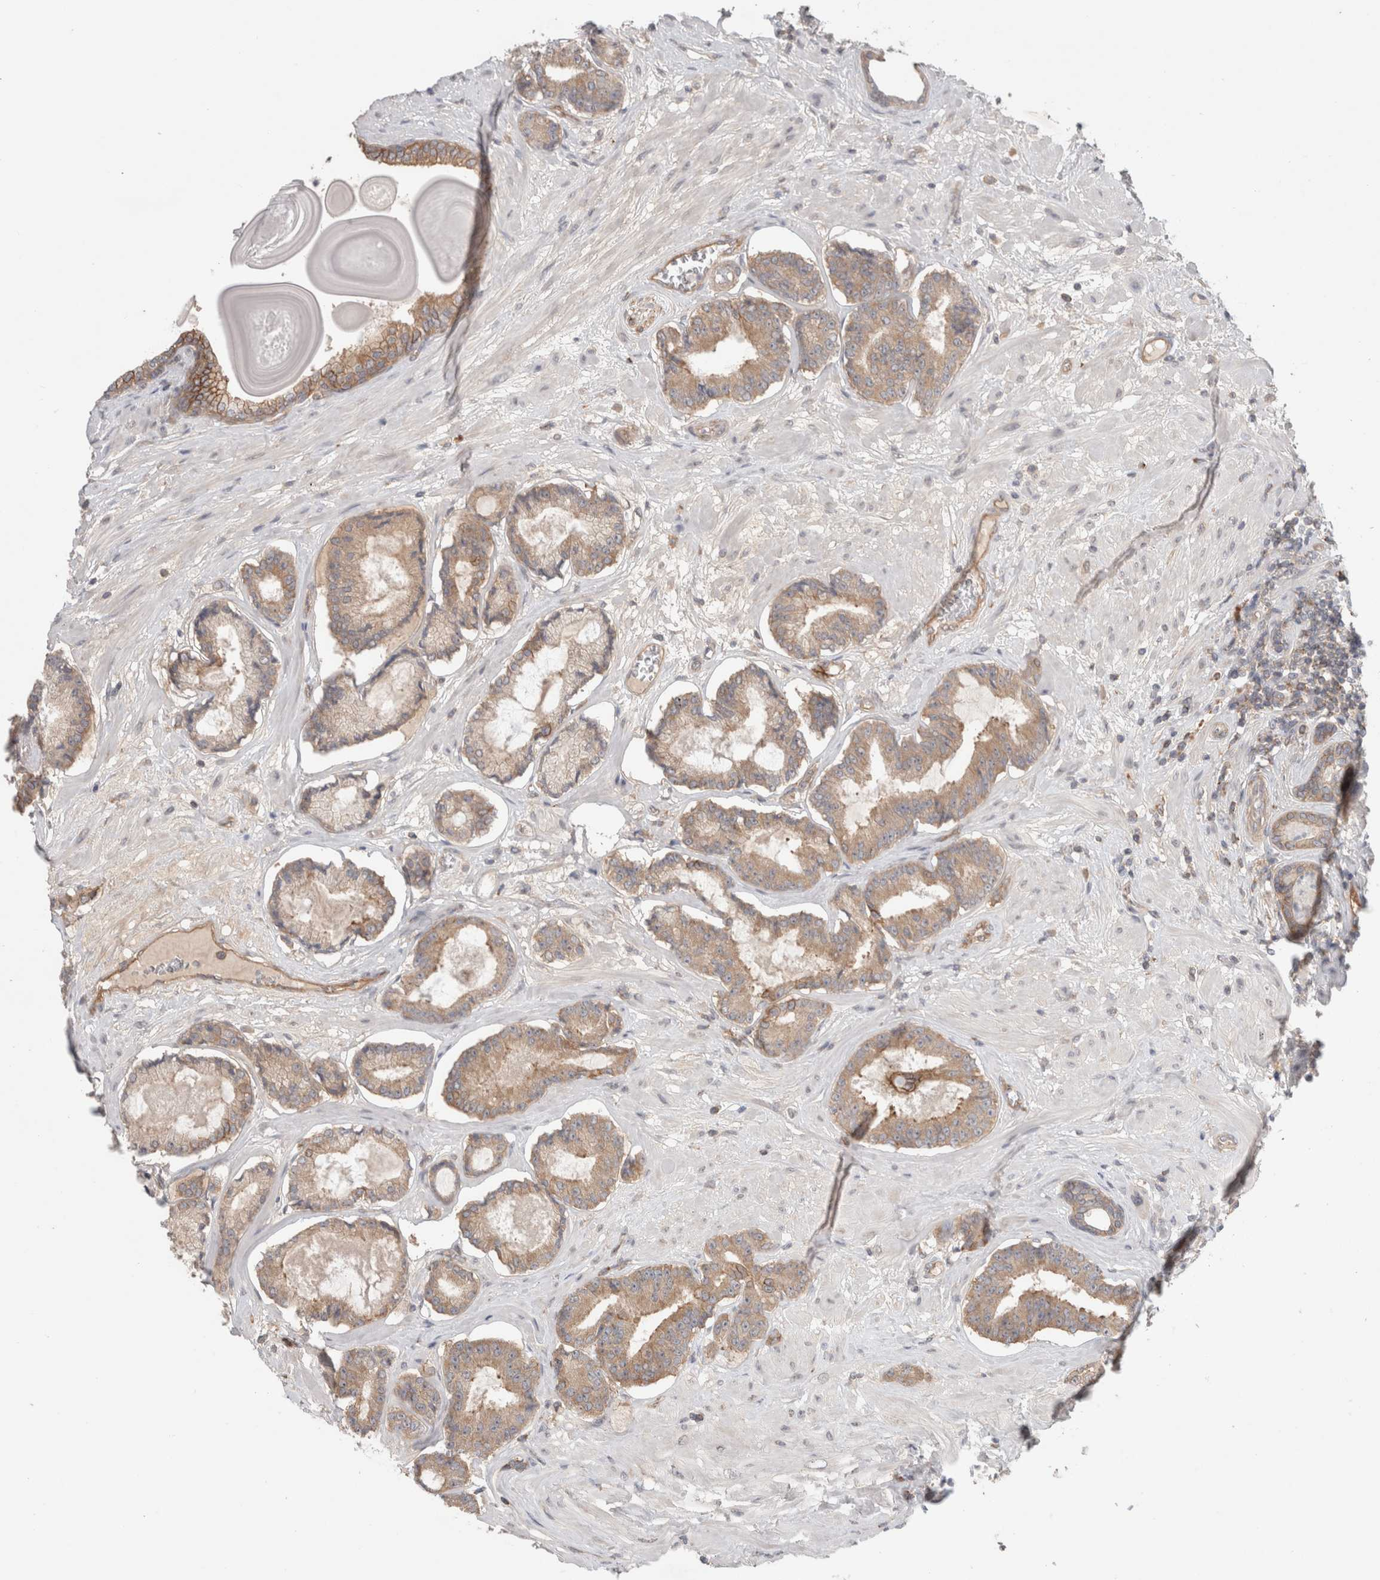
{"staining": {"intensity": "moderate", "quantity": ">75%", "location": "cytoplasmic/membranous"}, "tissue": "prostate cancer", "cell_type": "Tumor cells", "image_type": "cancer", "snomed": [{"axis": "morphology", "description": "Adenocarcinoma, Low grade"}, {"axis": "topography", "description": "Prostate"}], "caption": "This image reveals prostate cancer (adenocarcinoma (low-grade)) stained with immunohistochemistry to label a protein in brown. The cytoplasmic/membranous of tumor cells show moderate positivity for the protein. Nuclei are counter-stained blue.", "gene": "RASAL2", "patient": {"sex": "male", "age": 60}}